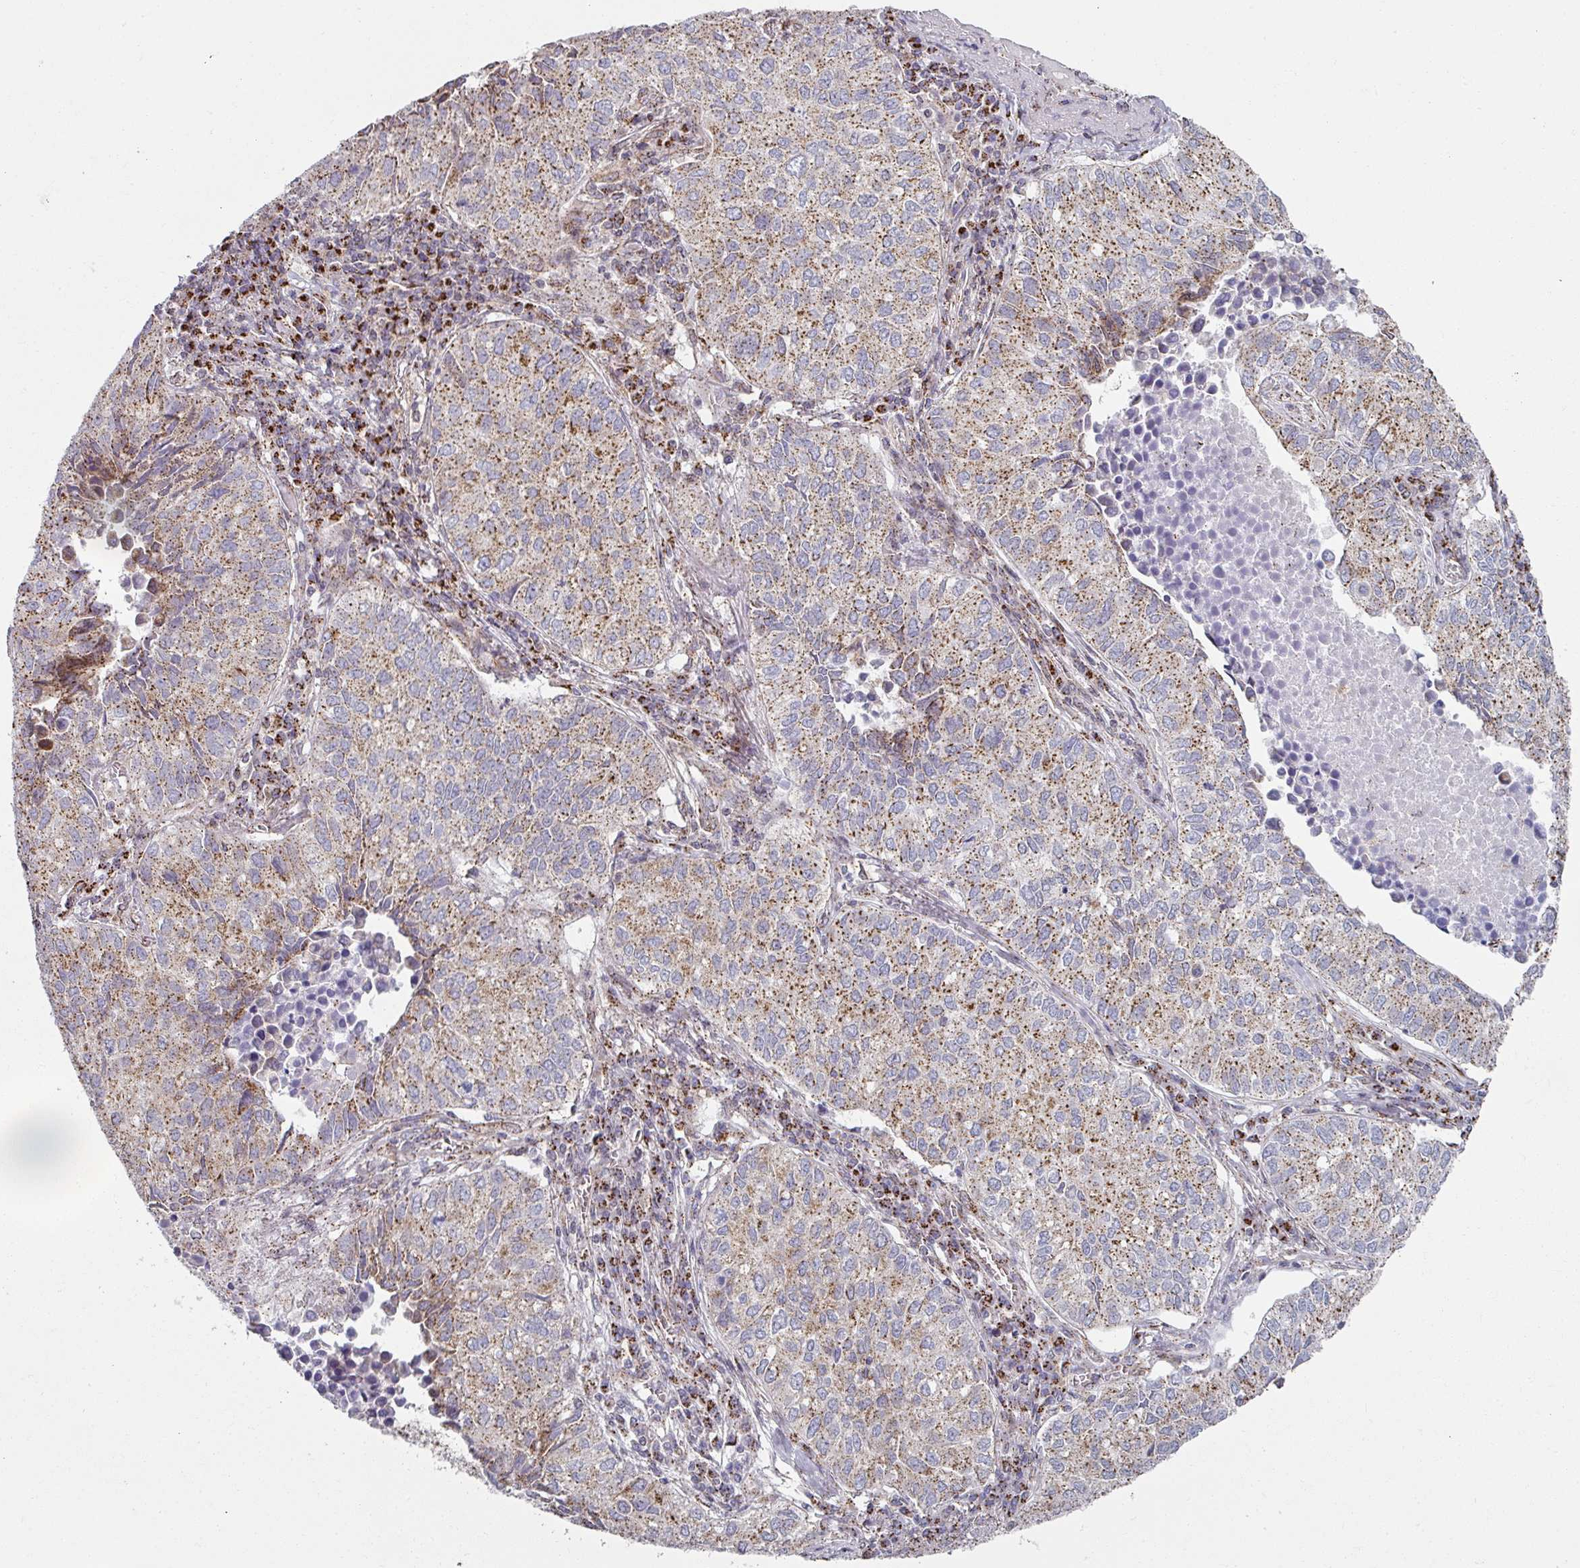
{"staining": {"intensity": "strong", "quantity": "25%-75%", "location": "cytoplasmic/membranous"}, "tissue": "lung cancer", "cell_type": "Tumor cells", "image_type": "cancer", "snomed": [{"axis": "morphology", "description": "Adenocarcinoma, NOS"}, {"axis": "topography", "description": "Lung"}], "caption": "A photomicrograph of adenocarcinoma (lung) stained for a protein exhibits strong cytoplasmic/membranous brown staining in tumor cells.", "gene": "CCDC85B", "patient": {"sex": "female", "age": 50}}